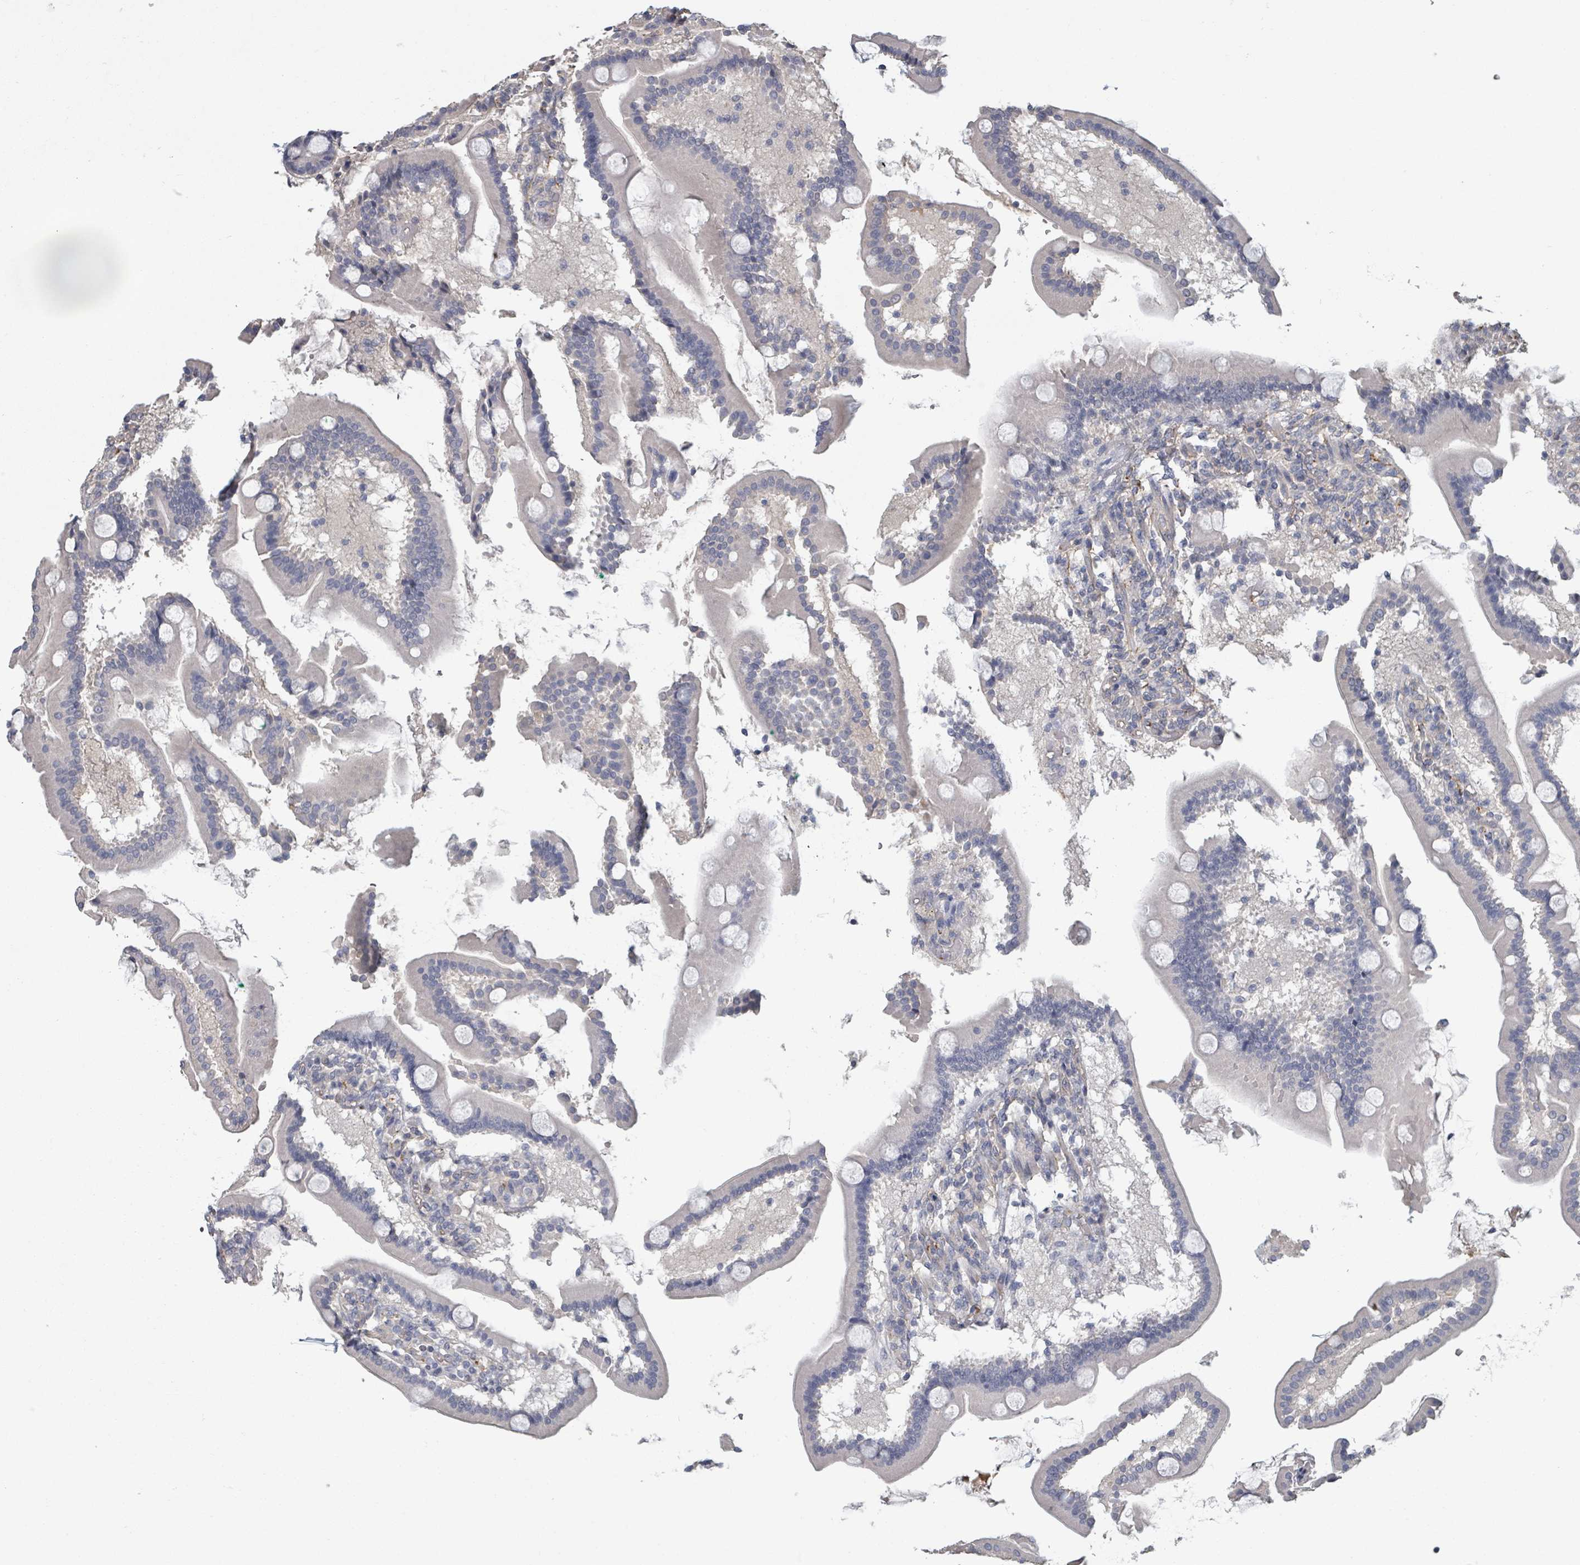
{"staining": {"intensity": "negative", "quantity": "none", "location": "none"}, "tissue": "duodenum", "cell_type": "Glandular cells", "image_type": "normal", "snomed": [{"axis": "morphology", "description": "Normal tissue, NOS"}, {"axis": "topography", "description": "Duodenum"}], "caption": "High power microscopy image of an IHC histopathology image of unremarkable duodenum, revealing no significant positivity in glandular cells.", "gene": "PLAUR", "patient": {"sex": "male", "age": 55}}